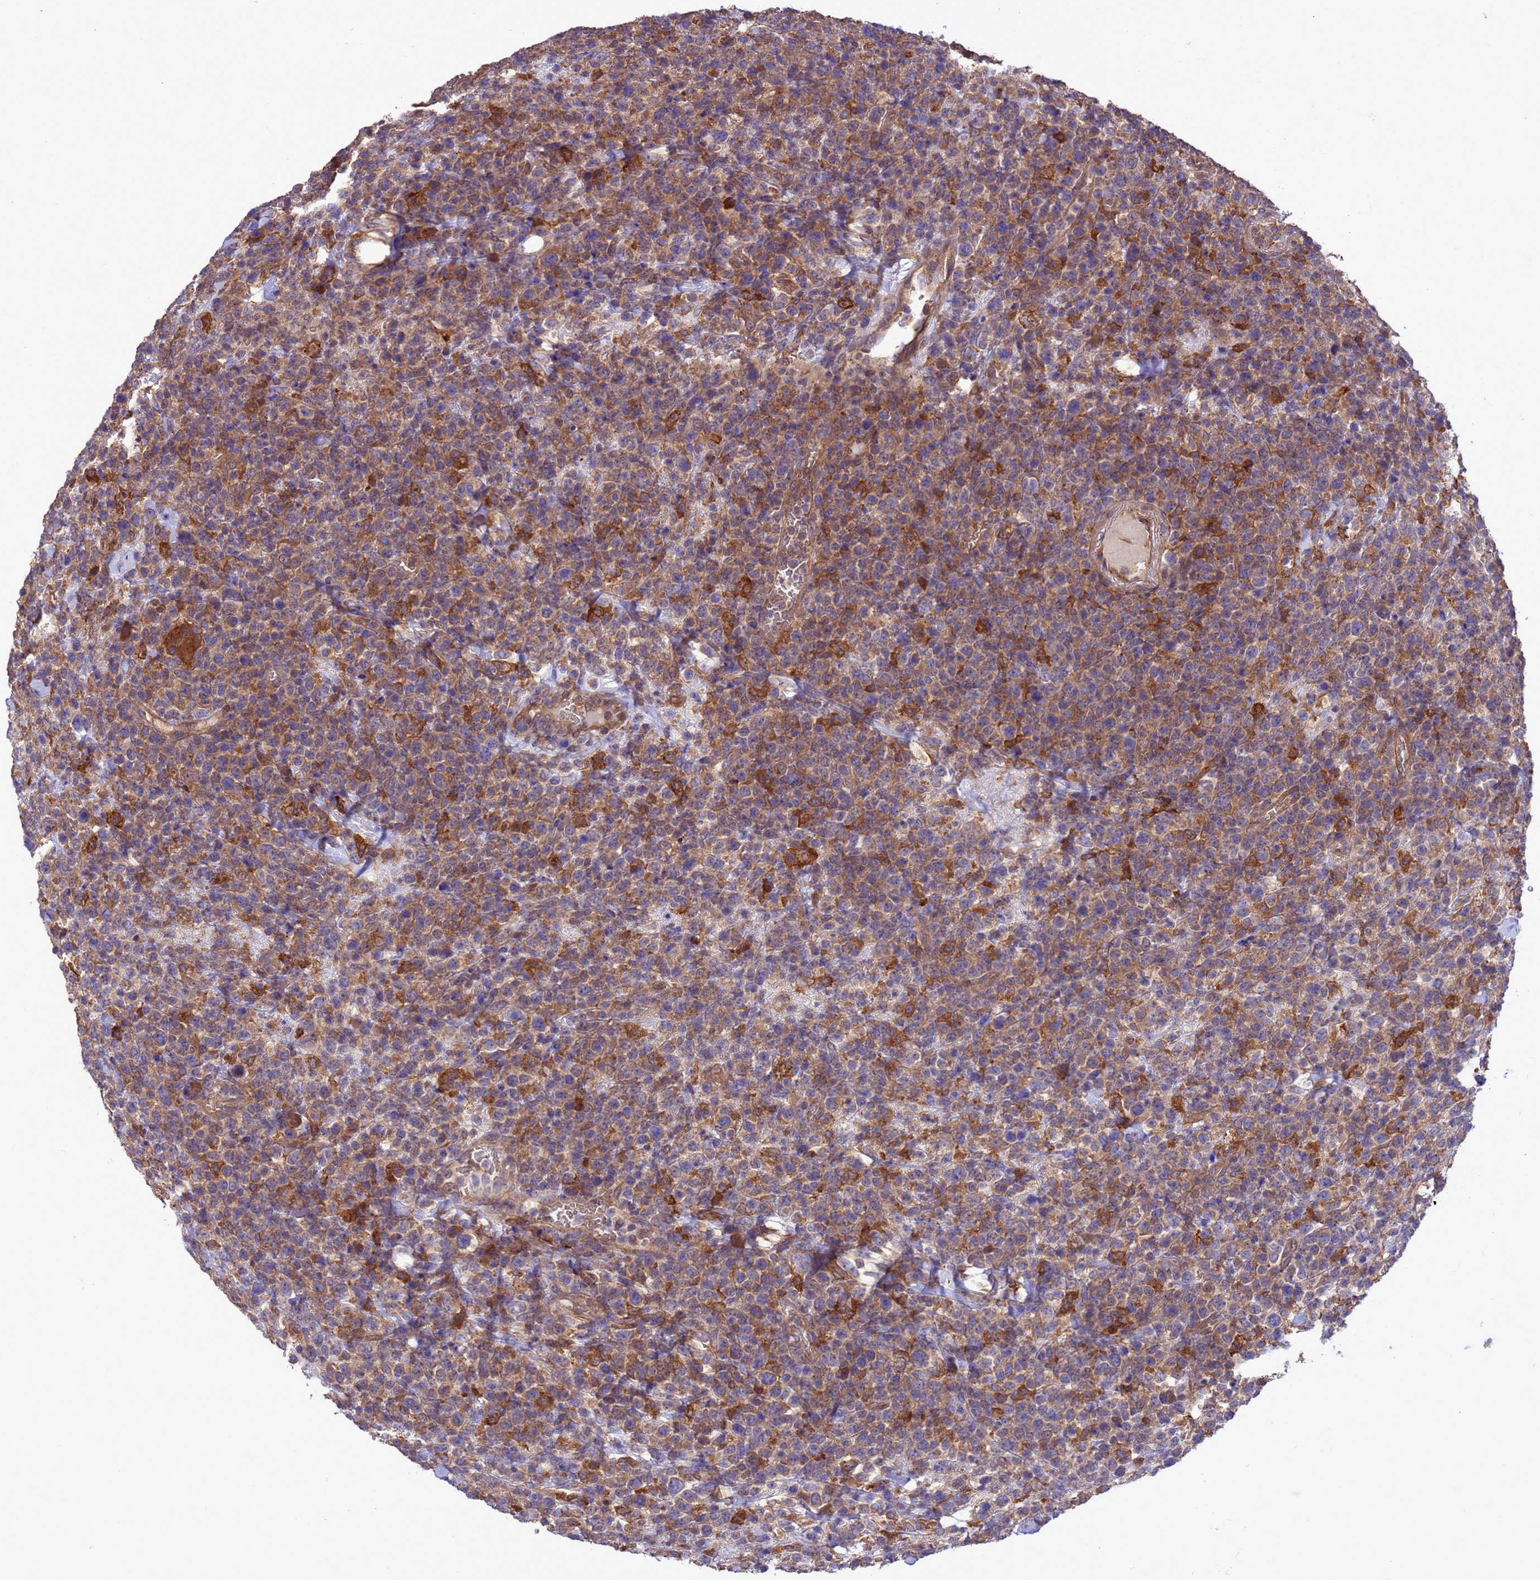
{"staining": {"intensity": "weak", "quantity": "<25%", "location": "cytoplasmic/membranous"}, "tissue": "lymphoma", "cell_type": "Tumor cells", "image_type": "cancer", "snomed": [{"axis": "morphology", "description": "Malignant lymphoma, non-Hodgkin's type, High grade"}, {"axis": "topography", "description": "Colon"}], "caption": "Photomicrograph shows no significant protein positivity in tumor cells of lymphoma.", "gene": "ARHGAP12", "patient": {"sex": "female", "age": 53}}